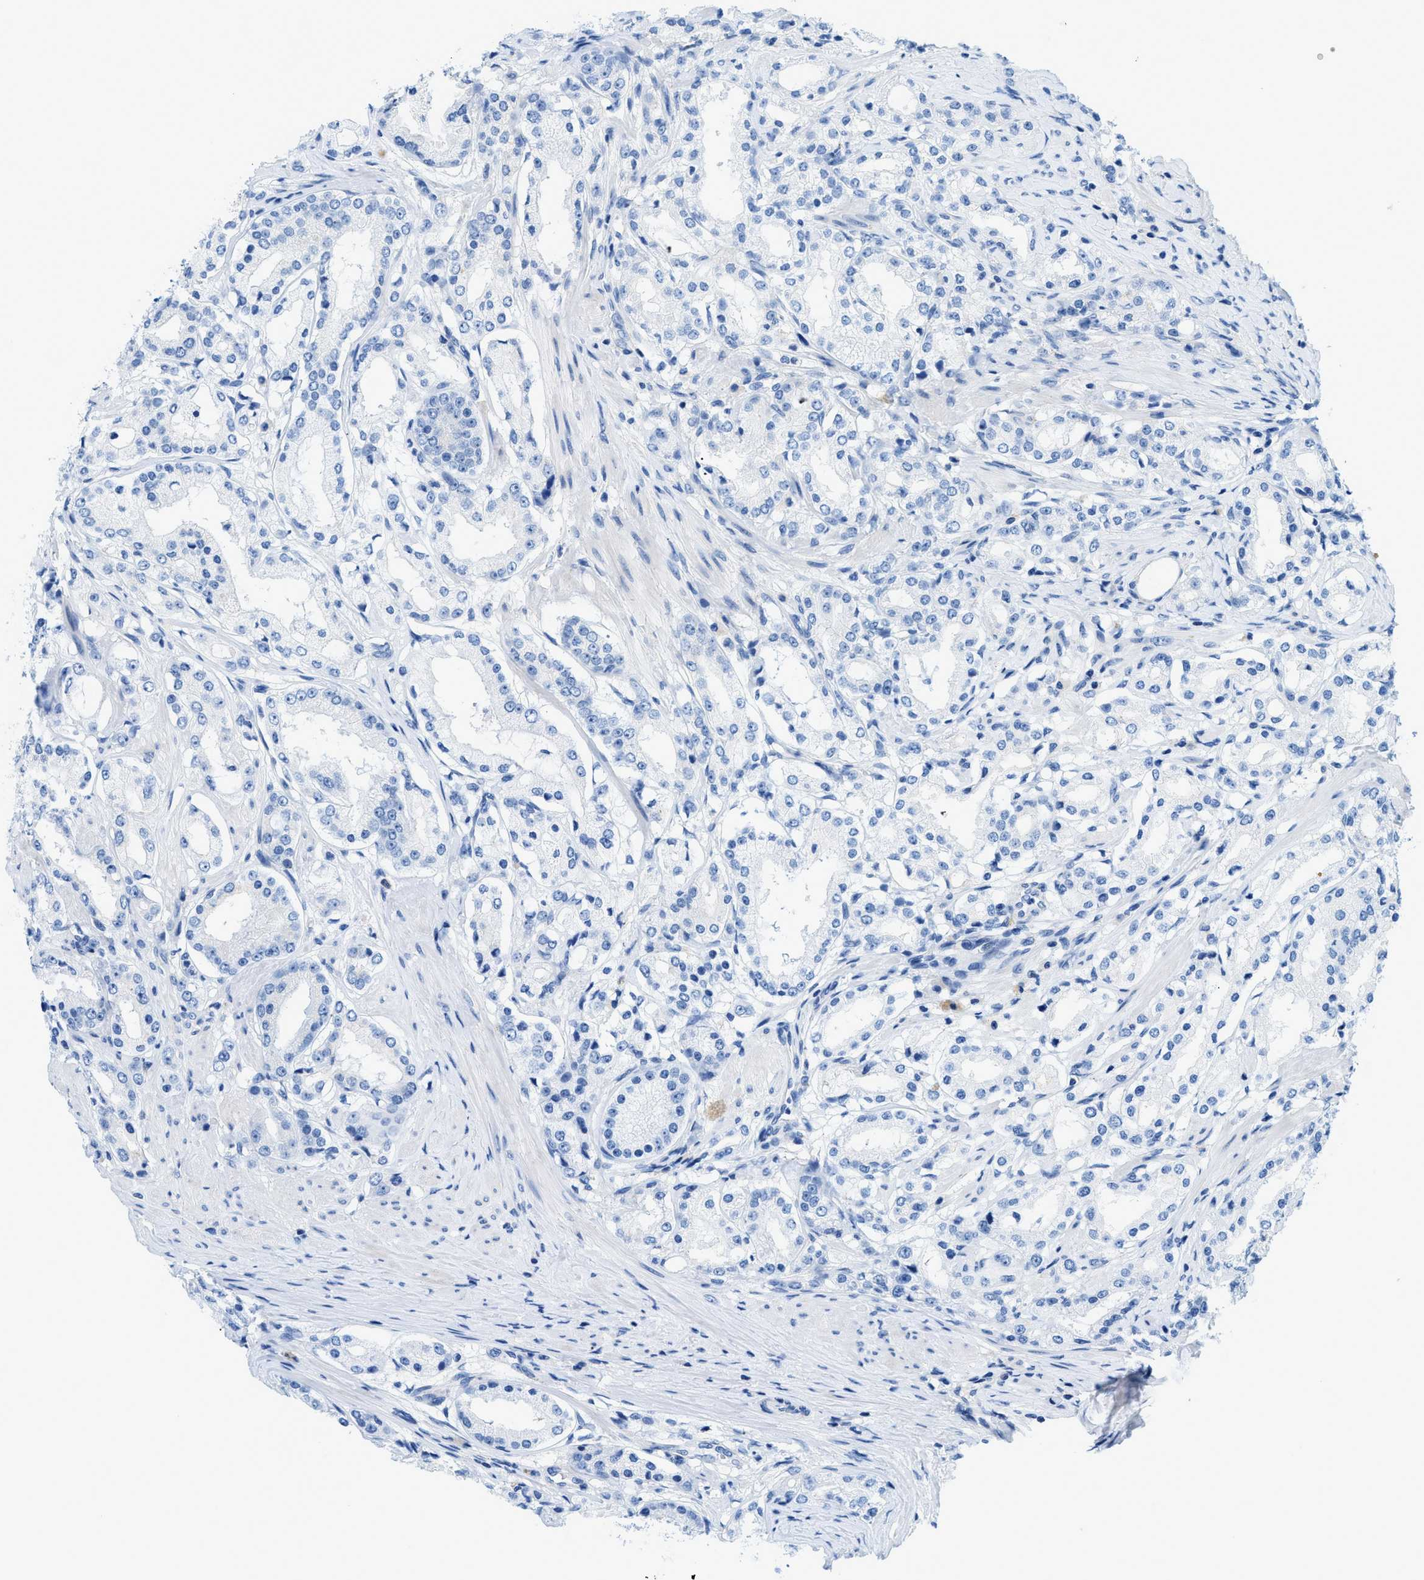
{"staining": {"intensity": "negative", "quantity": "none", "location": "none"}, "tissue": "prostate cancer", "cell_type": "Tumor cells", "image_type": "cancer", "snomed": [{"axis": "morphology", "description": "Adenocarcinoma, Low grade"}, {"axis": "topography", "description": "Prostate"}], "caption": "Tumor cells are negative for protein expression in human prostate adenocarcinoma (low-grade).", "gene": "FDCSP", "patient": {"sex": "male", "age": 63}}